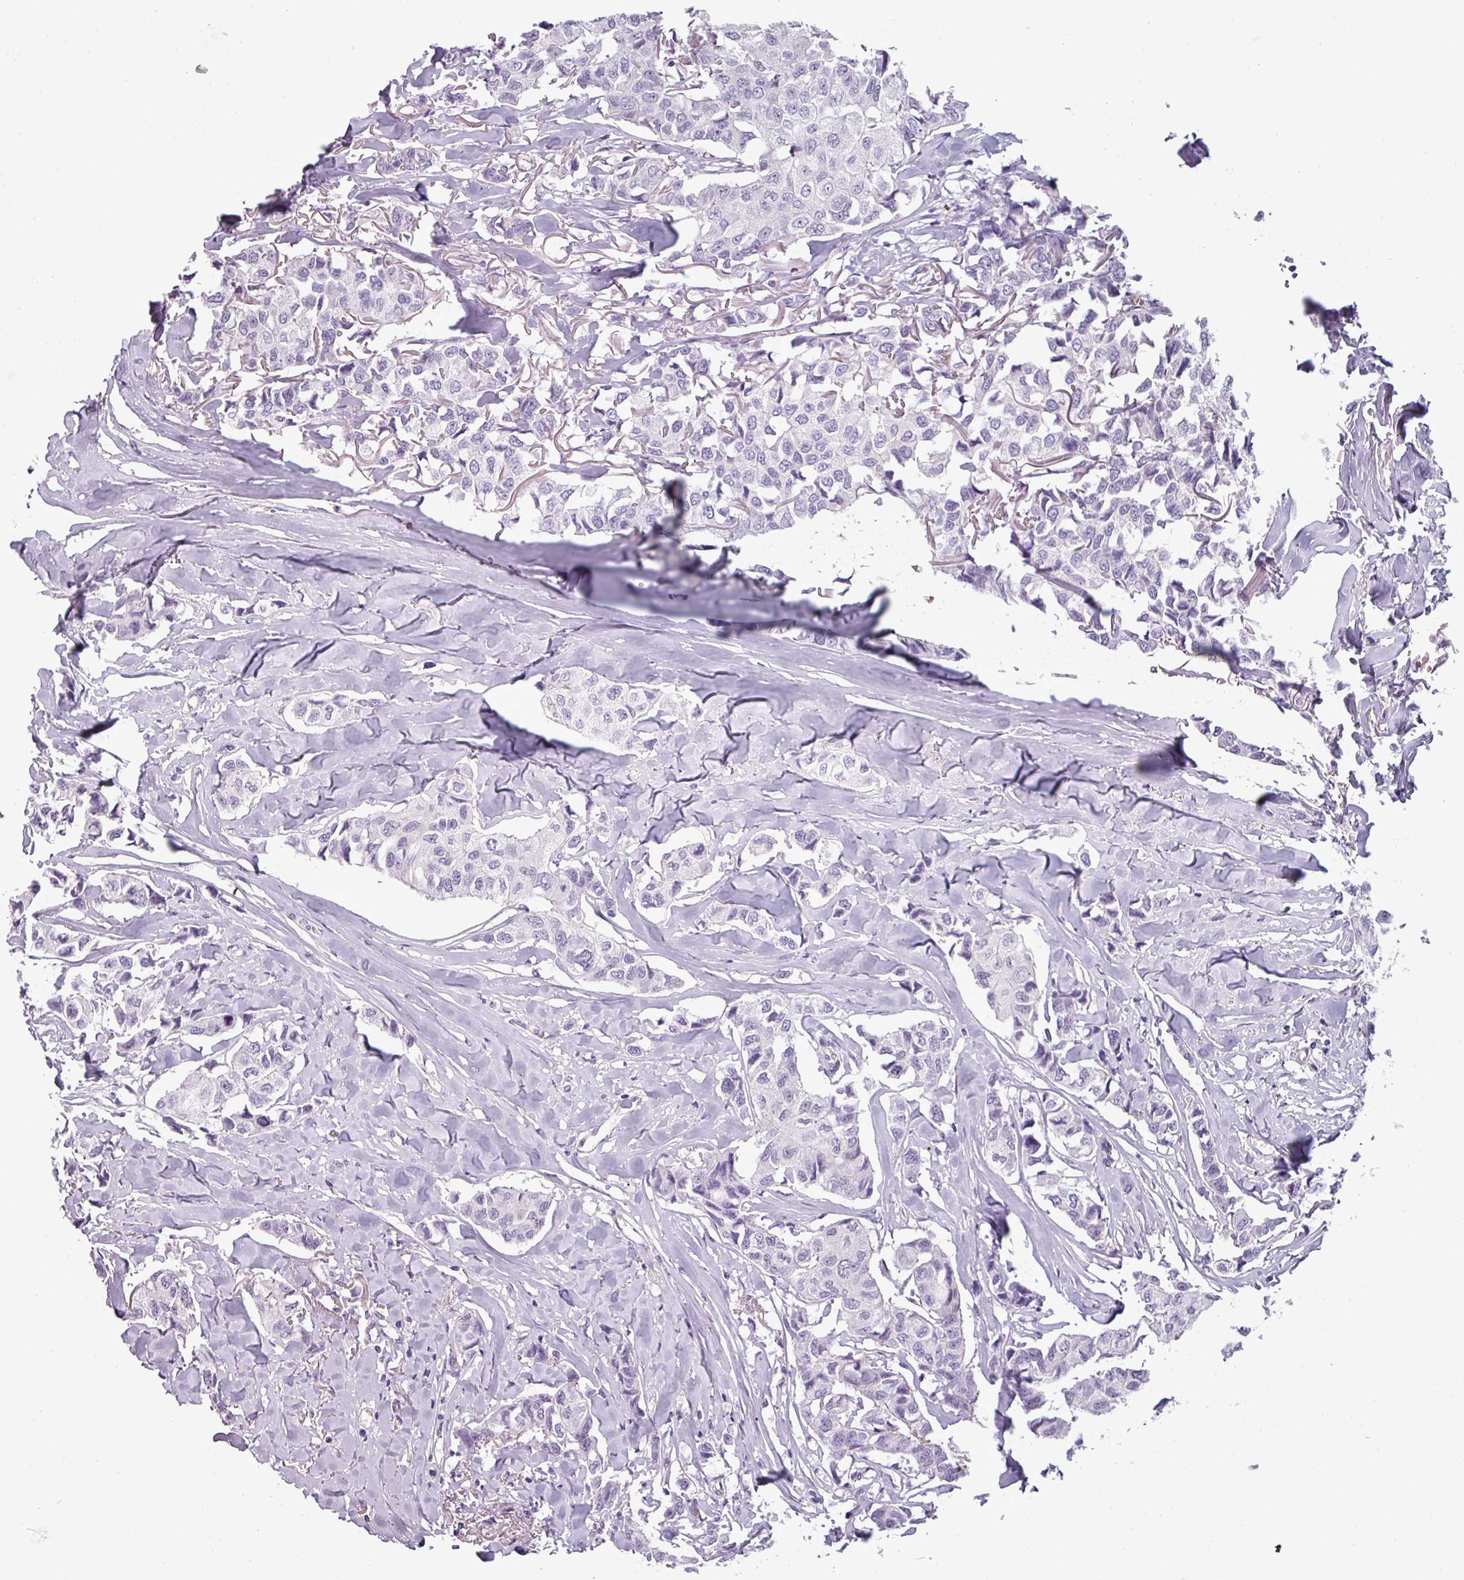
{"staining": {"intensity": "negative", "quantity": "none", "location": "none"}, "tissue": "breast cancer", "cell_type": "Tumor cells", "image_type": "cancer", "snomed": [{"axis": "morphology", "description": "Duct carcinoma"}, {"axis": "topography", "description": "Breast"}], "caption": "DAB (3,3'-diaminobenzidine) immunohistochemical staining of breast cancer displays no significant expression in tumor cells.", "gene": "AREL1", "patient": {"sex": "female", "age": 80}}